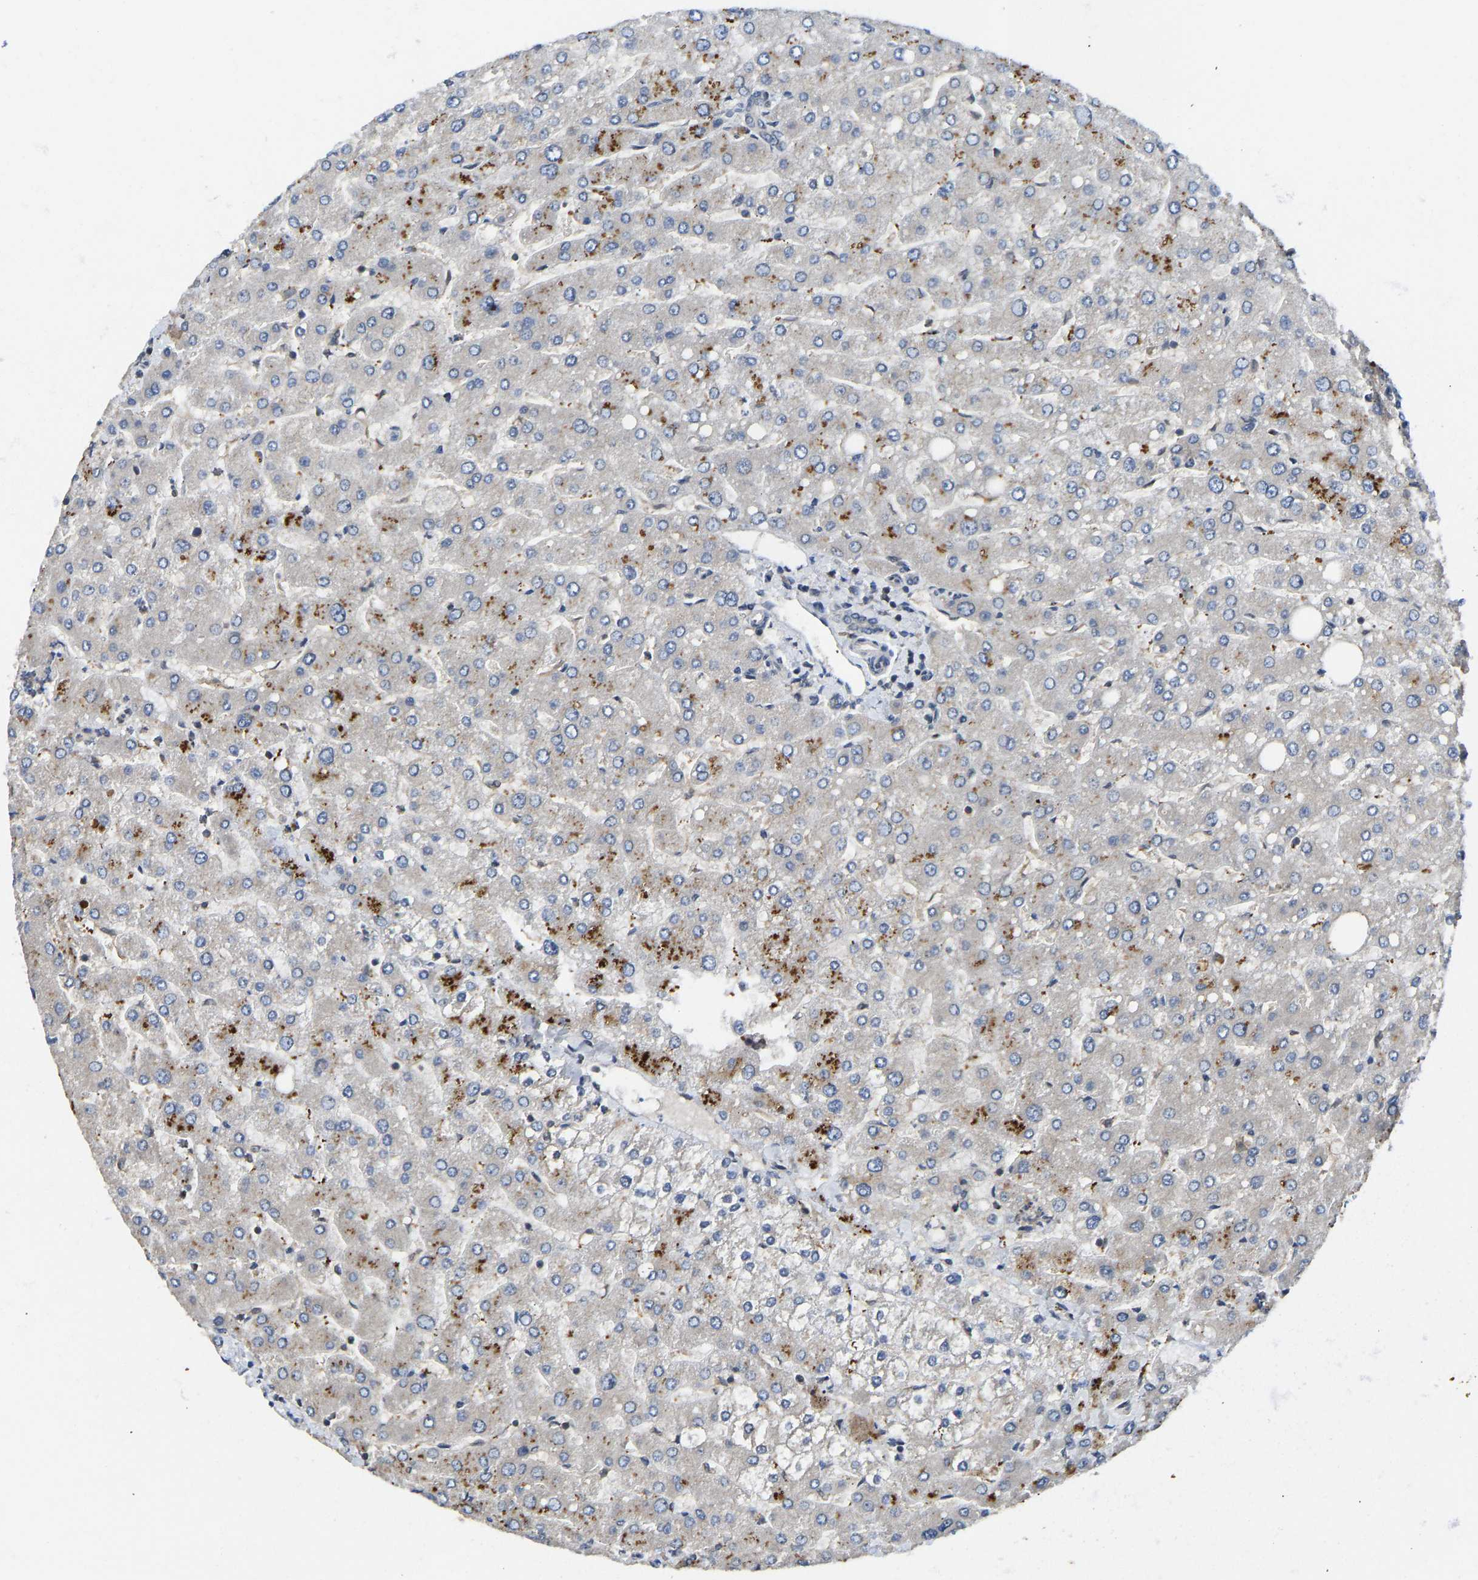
{"staining": {"intensity": "negative", "quantity": "none", "location": "none"}, "tissue": "liver", "cell_type": "Cholangiocytes", "image_type": "normal", "snomed": [{"axis": "morphology", "description": "Normal tissue, NOS"}, {"axis": "topography", "description": "Liver"}], "caption": "Human liver stained for a protein using immunohistochemistry (IHC) reveals no positivity in cholangiocytes.", "gene": "NDRG3", "patient": {"sex": "male", "age": 55}}